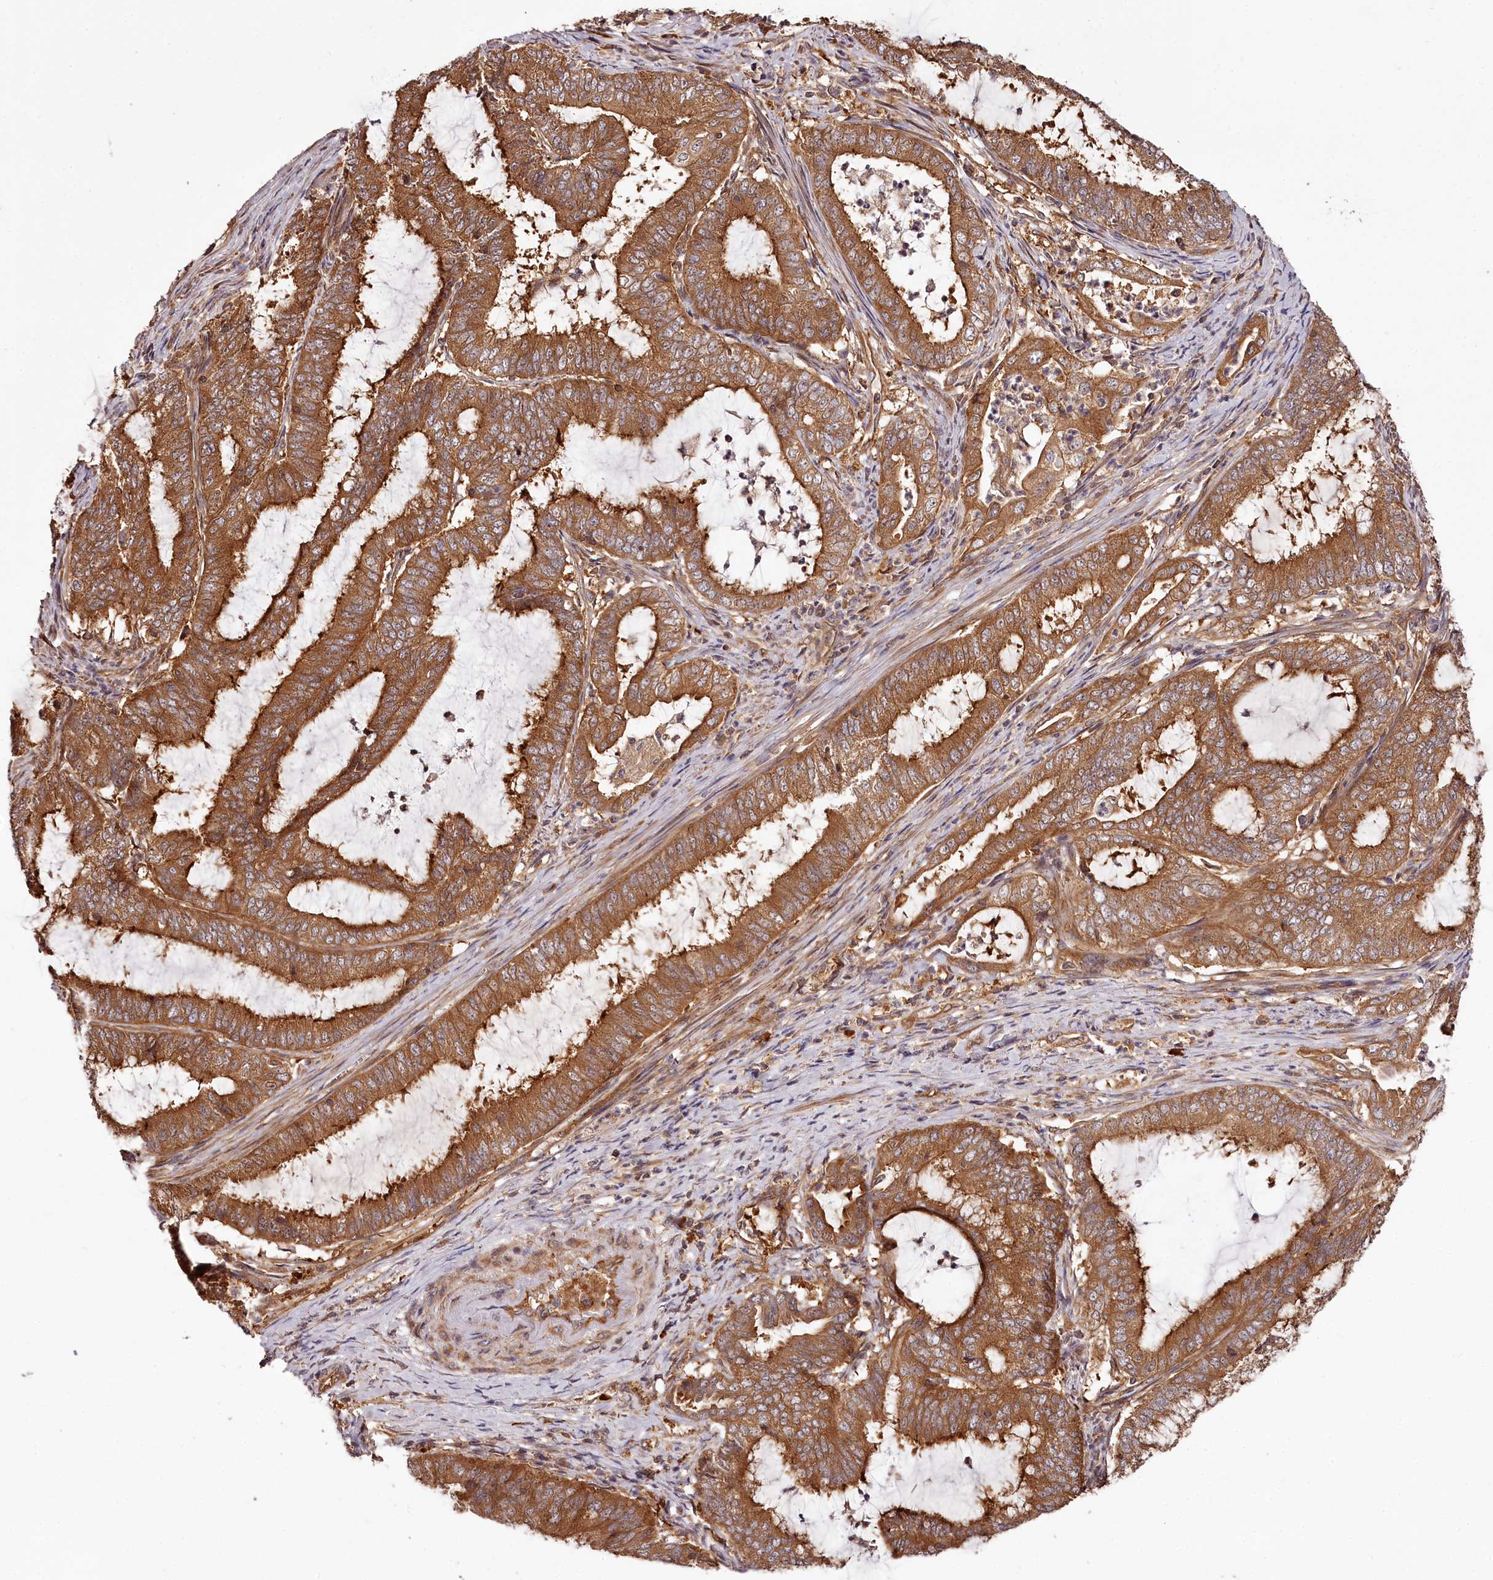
{"staining": {"intensity": "moderate", "quantity": ">75%", "location": "cytoplasmic/membranous"}, "tissue": "endometrial cancer", "cell_type": "Tumor cells", "image_type": "cancer", "snomed": [{"axis": "morphology", "description": "Adenocarcinoma, NOS"}, {"axis": "topography", "description": "Endometrium"}], "caption": "A histopathology image of human adenocarcinoma (endometrial) stained for a protein demonstrates moderate cytoplasmic/membranous brown staining in tumor cells. (IHC, brightfield microscopy, high magnification).", "gene": "TARS1", "patient": {"sex": "female", "age": 51}}